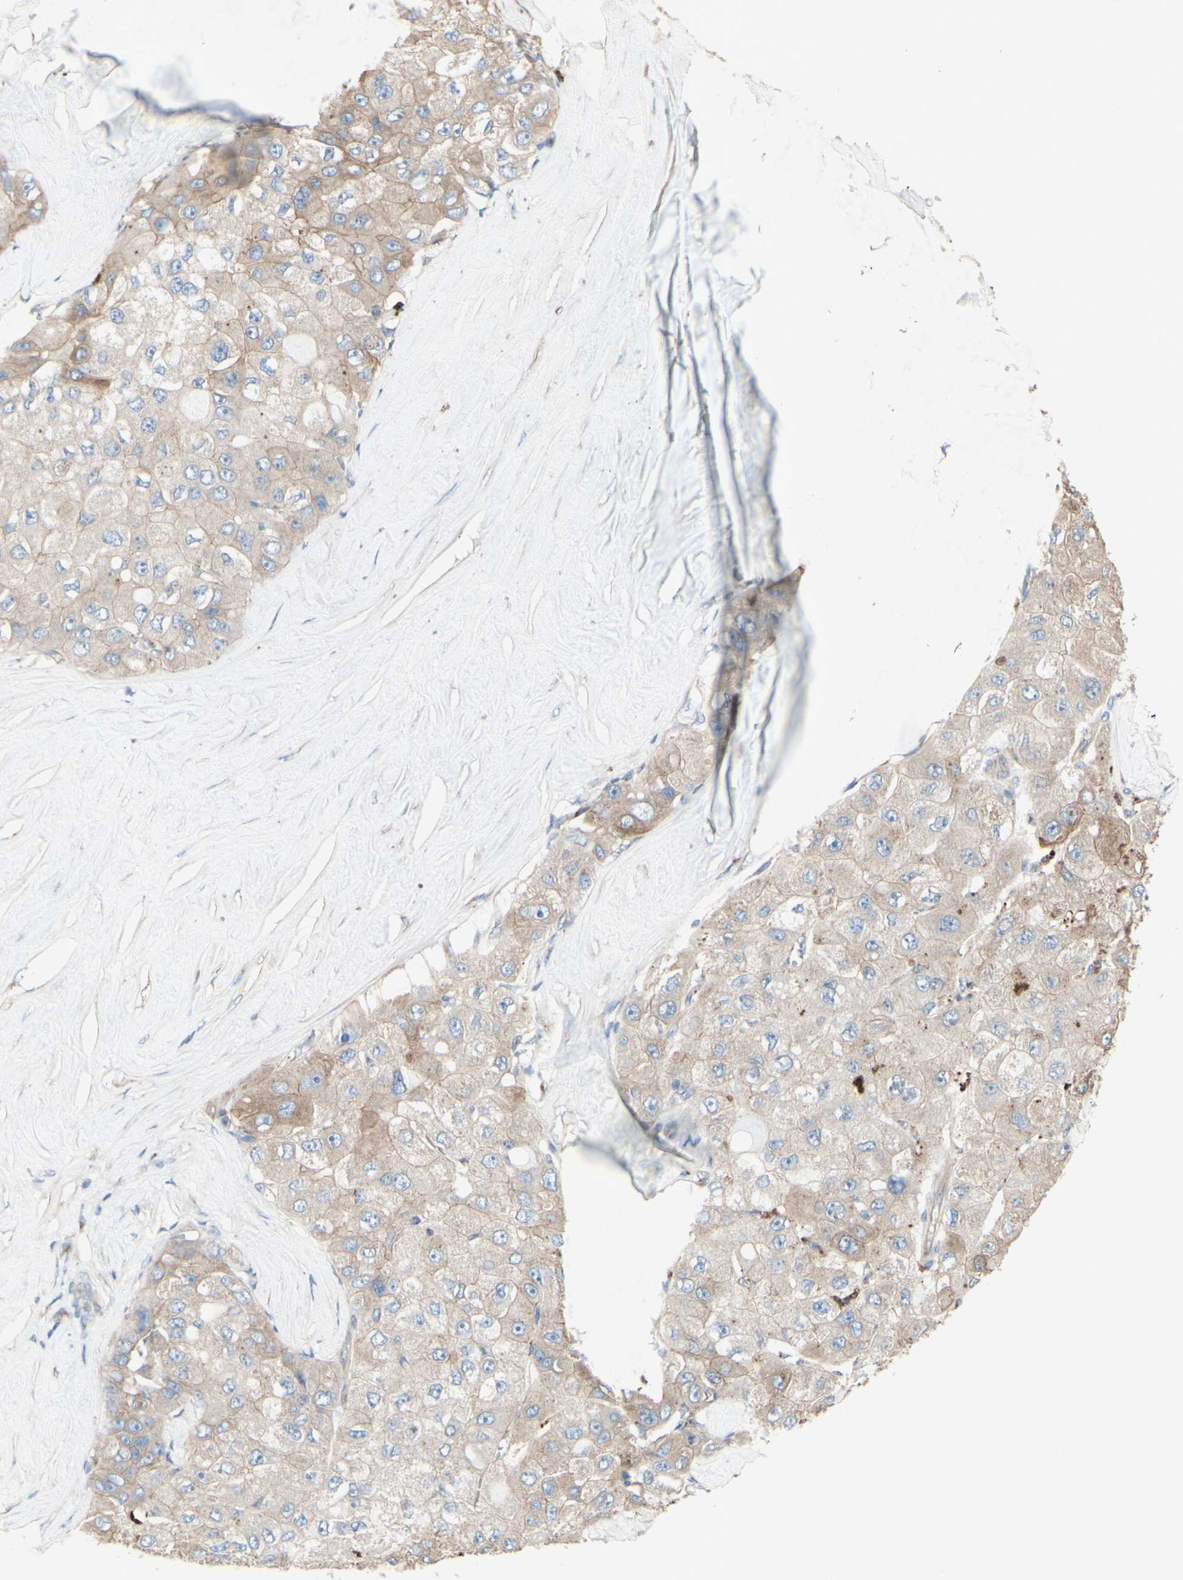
{"staining": {"intensity": "weak", "quantity": ">75%", "location": "cytoplasmic/membranous"}, "tissue": "liver cancer", "cell_type": "Tumor cells", "image_type": "cancer", "snomed": [{"axis": "morphology", "description": "Carcinoma, Hepatocellular, NOS"}, {"axis": "topography", "description": "Liver"}], "caption": "This is a micrograph of immunohistochemistry staining of liver cancer (hepatocellular carcinoma), which shows weak staining in the cytoplasmic/membranous of tumor cells.", "gene": "MTM1", "patient": {"sex": "male", "age": 80}}